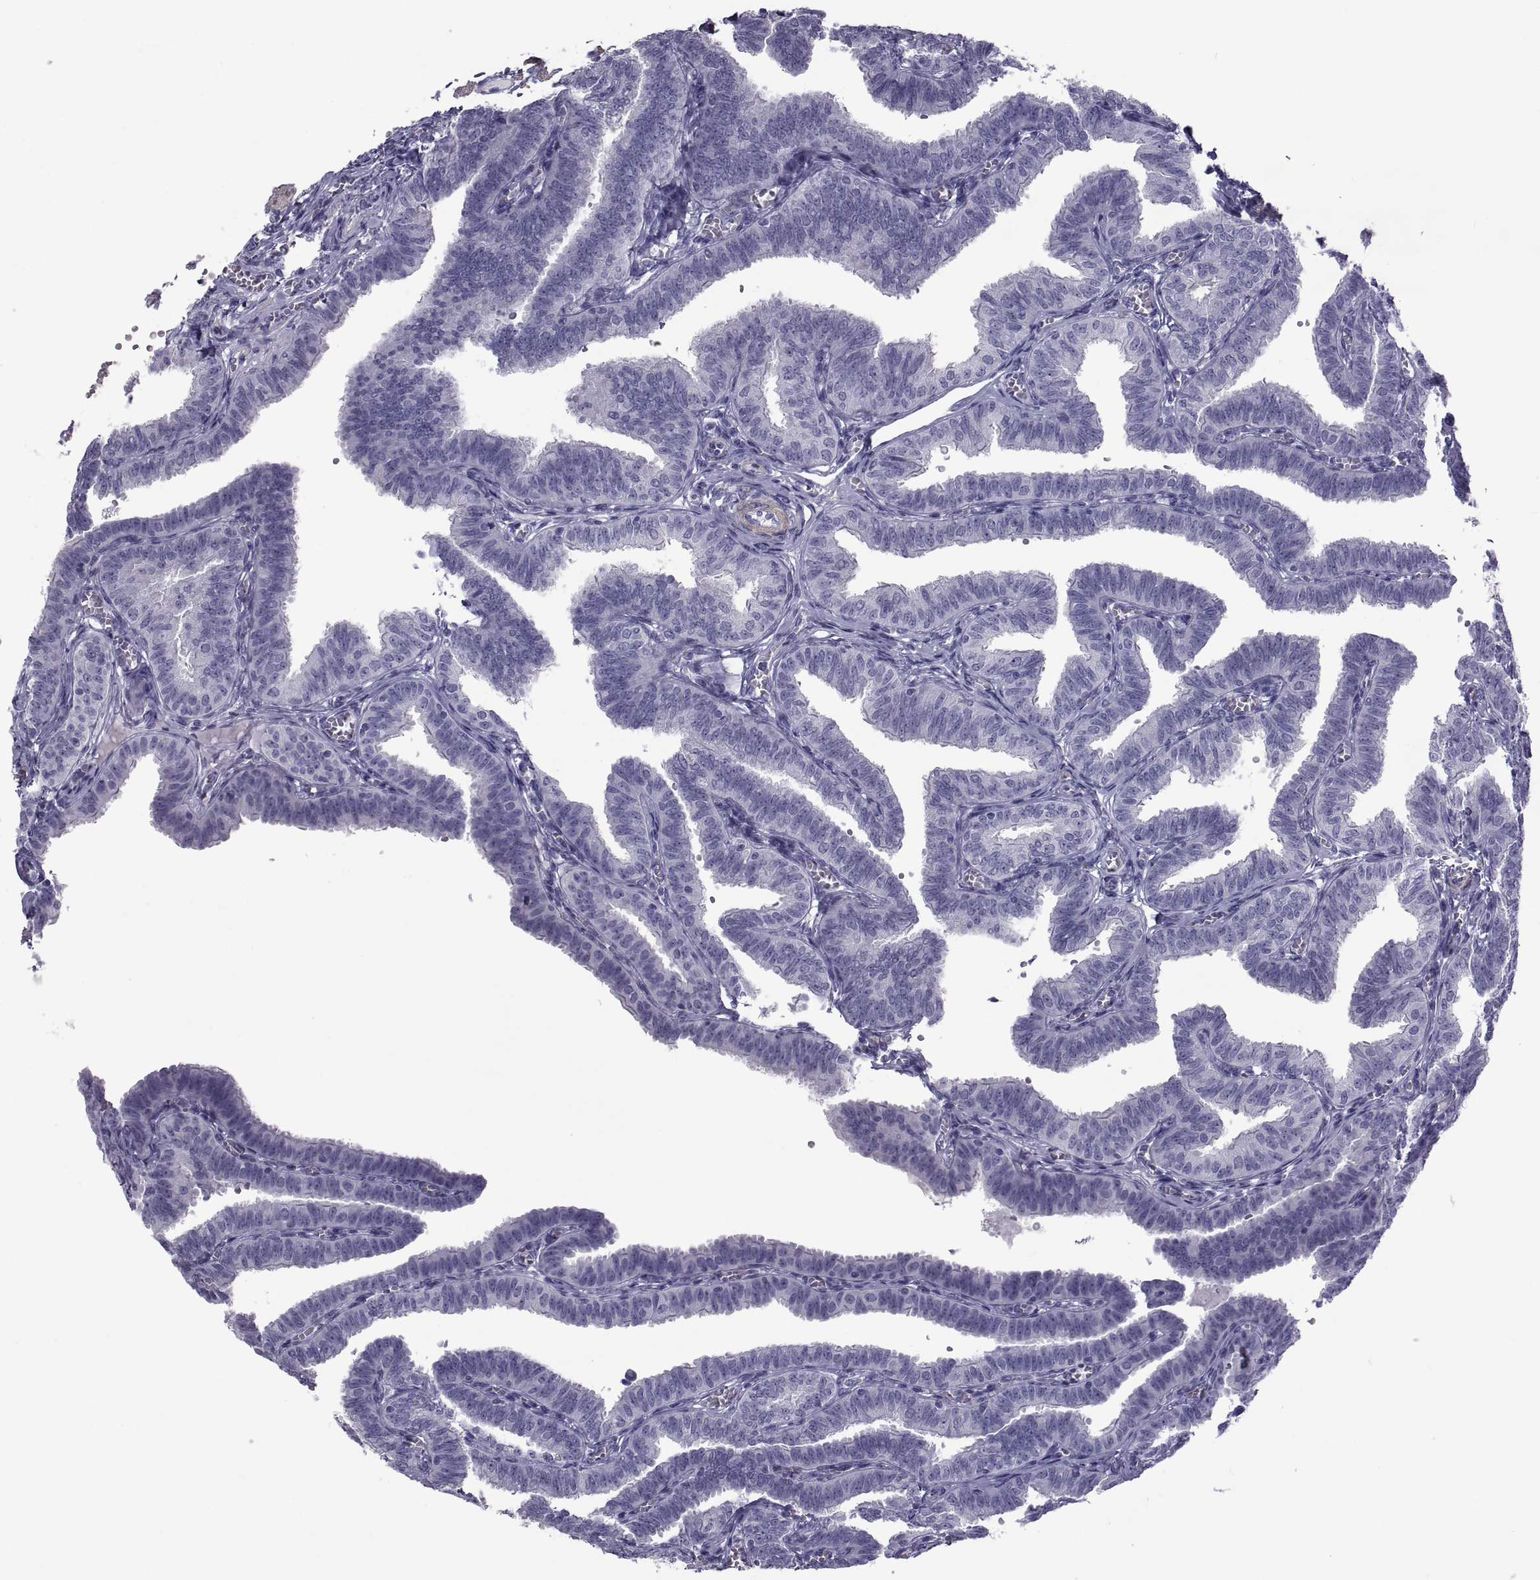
{"staining": {"intensity": "negative", "quantity": "none", "location": "none"}, "tissue": "fallopian tube", "cell_type": "Glandular cells", "image_type": "normal", "snomed": [{"axis": "morphology", "description": "Normal tissue, NOS"}, {"axis": "topography", "description": "Fallopian tube"}], "caption": "Glandular cells are negative for protein expression in benign human fallopian tube. (DAB IHC with hematoxylin counter stain).", "gene": "MAGEB1", "patient": {"sex": "female", "age": 25}}